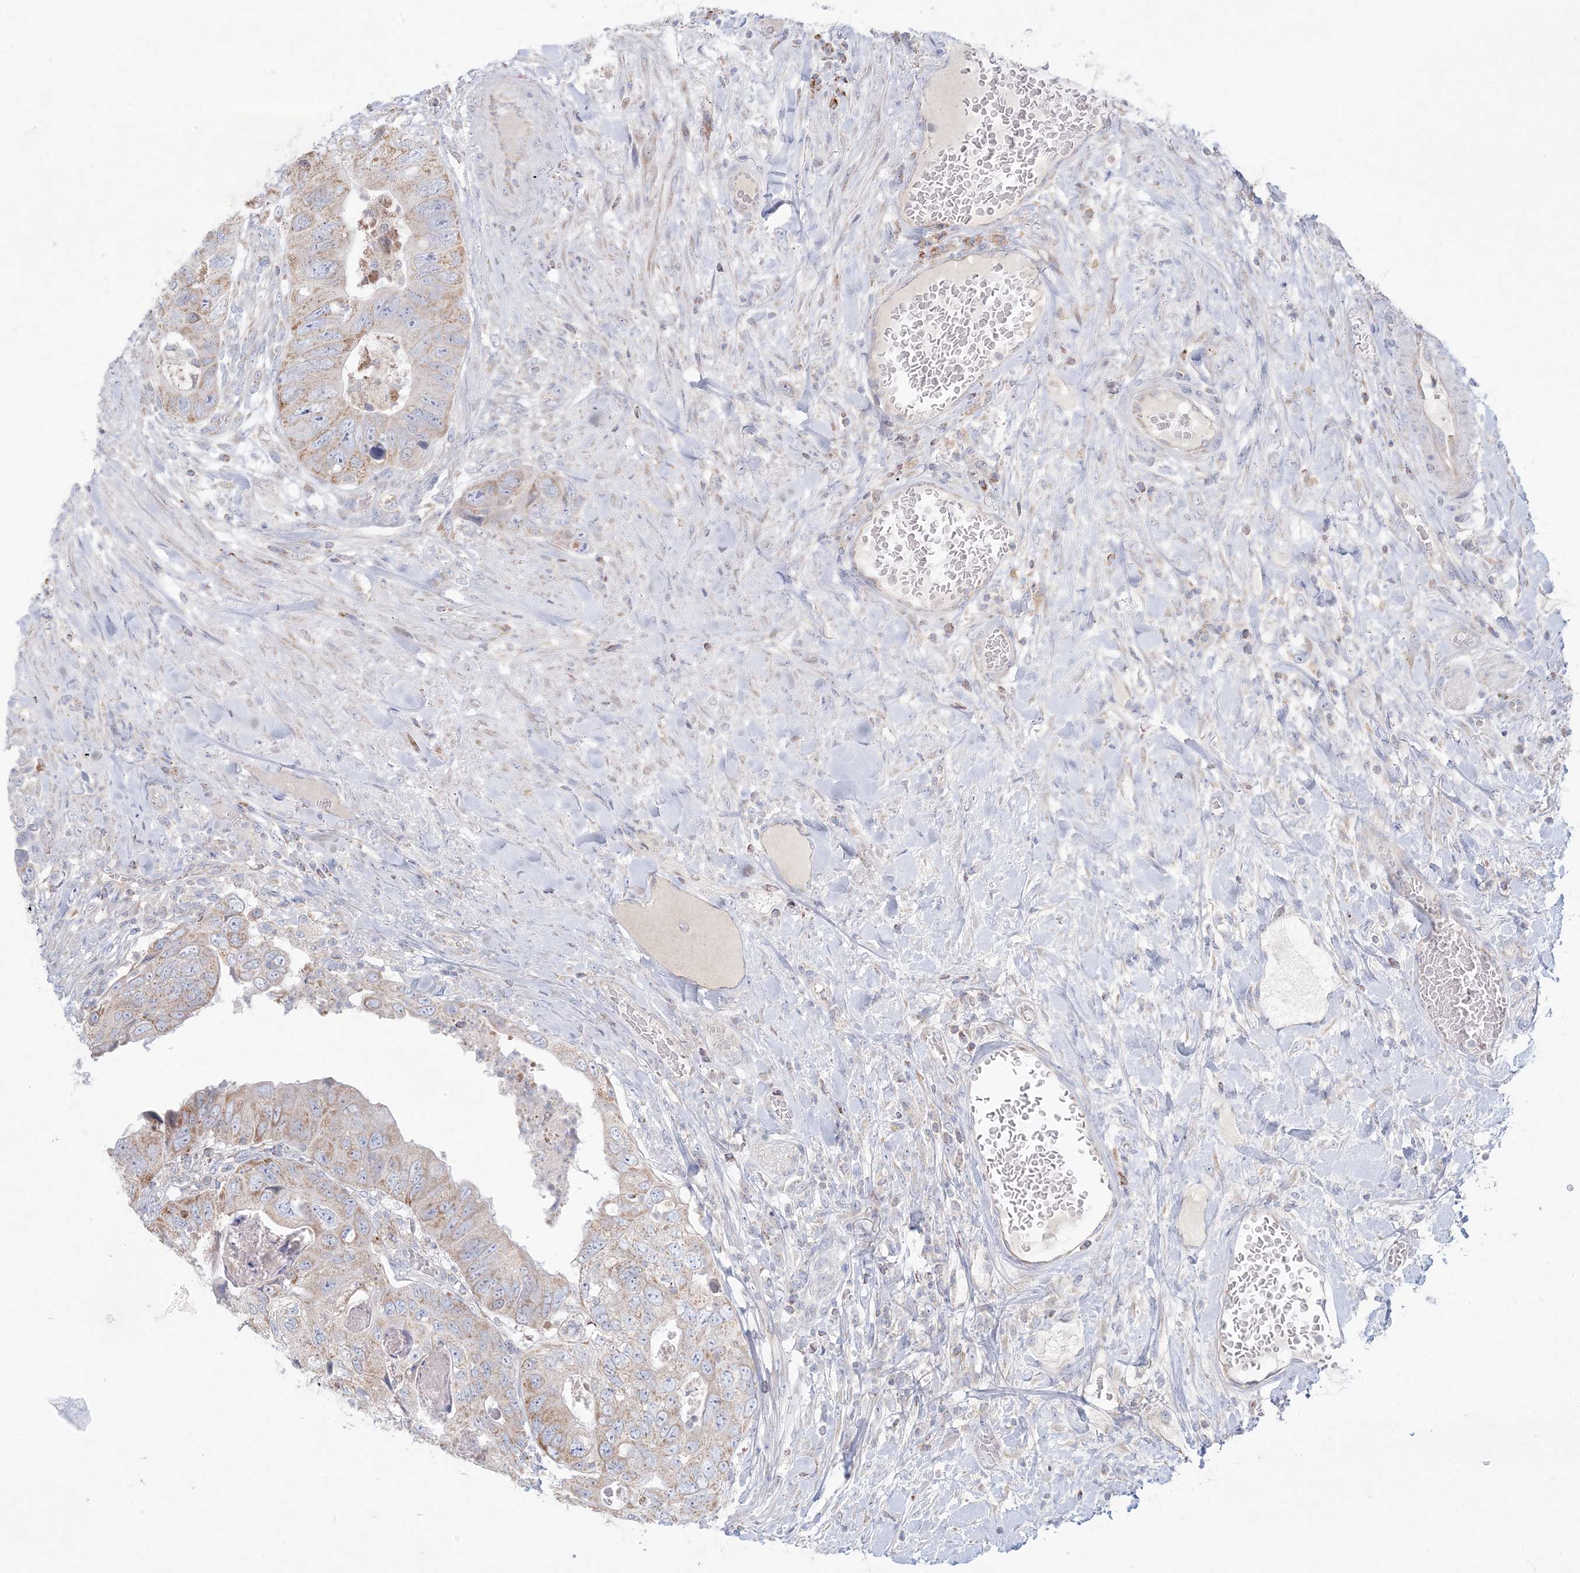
{"staining": {"intensity": "moderate", "quantity": "25%-75%", "location": "cytoplasmic/membranous"}, "tissue": "colorectal cancer", "cell_type": "Tumor cells", "image_type": "cancer", "snomed": [{"axis": "morphology", "description": "Adenocarcinoma, NOS"}, {"axis": "topography", "description": "Rectum"}], "caption": "Colorectal cancer (adenocarcinoma) stained for a protein shows moderate cytoplasmic/membranous positivity in tumor cells.", "gene": "KCTD6", "patient": {"sex": "male", "age": 63}}